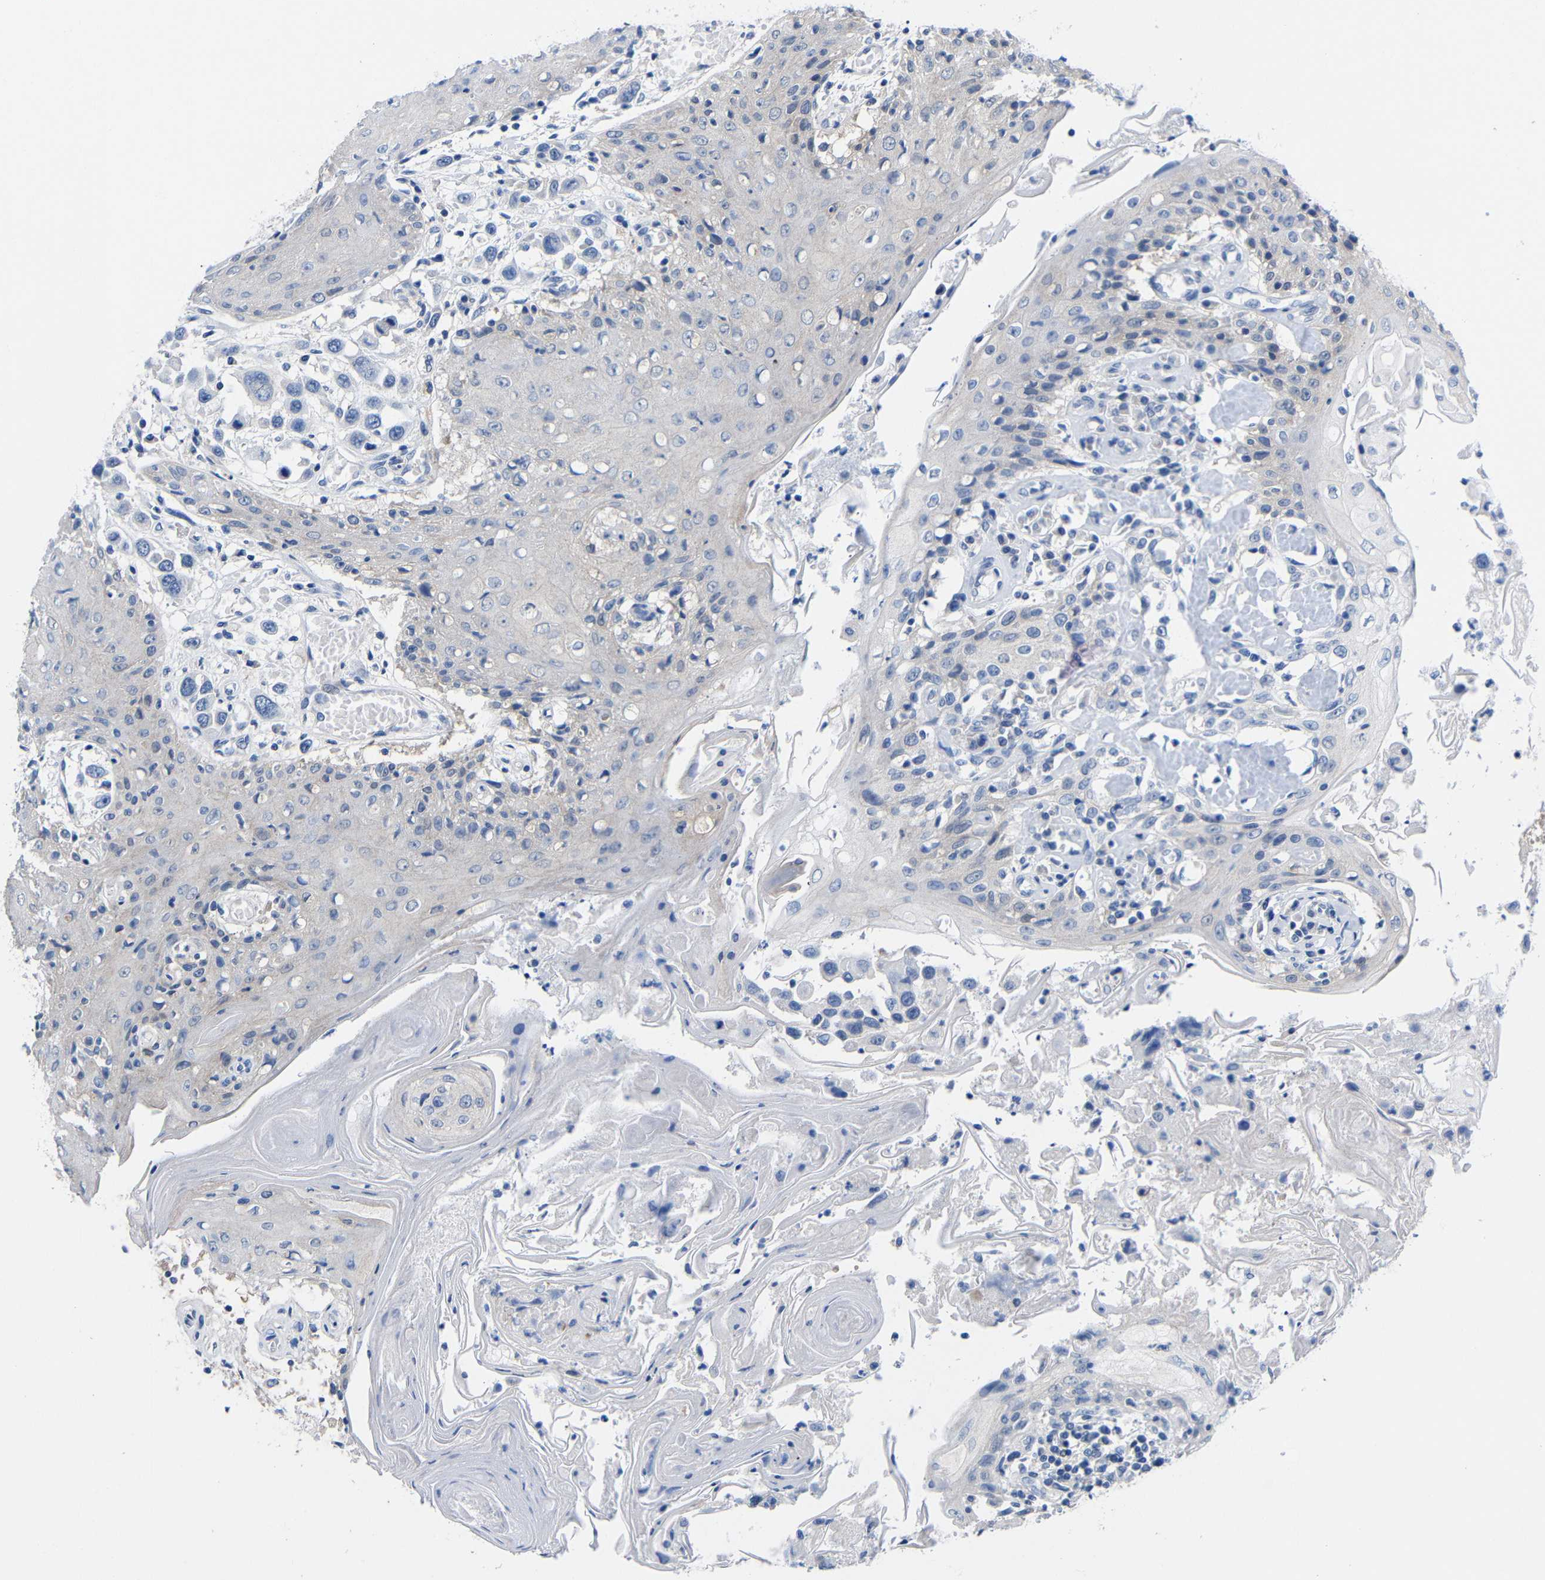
{"staining": {"intensity": "negative", "quantity": "none", "location": "none"}, "tissue": "head and neck cancer", "cell_type": "Tumor cells", "image_type": "cancer", "snomed": [{"axis": "morphology", "description": "Squamous cell carcinoma, NOS"}, {"axis": "topography", "description": "Oral tissue"}, {"axis": "topography", "description": "Head-Neck"}], "caption": "DAB immunohistochemical staining of squamous cell carcinoma (head and neck) shows no significant positivity in tumor cells.", "gene": "PEBP1", "patient": {"sex": "female", "age": 76}}